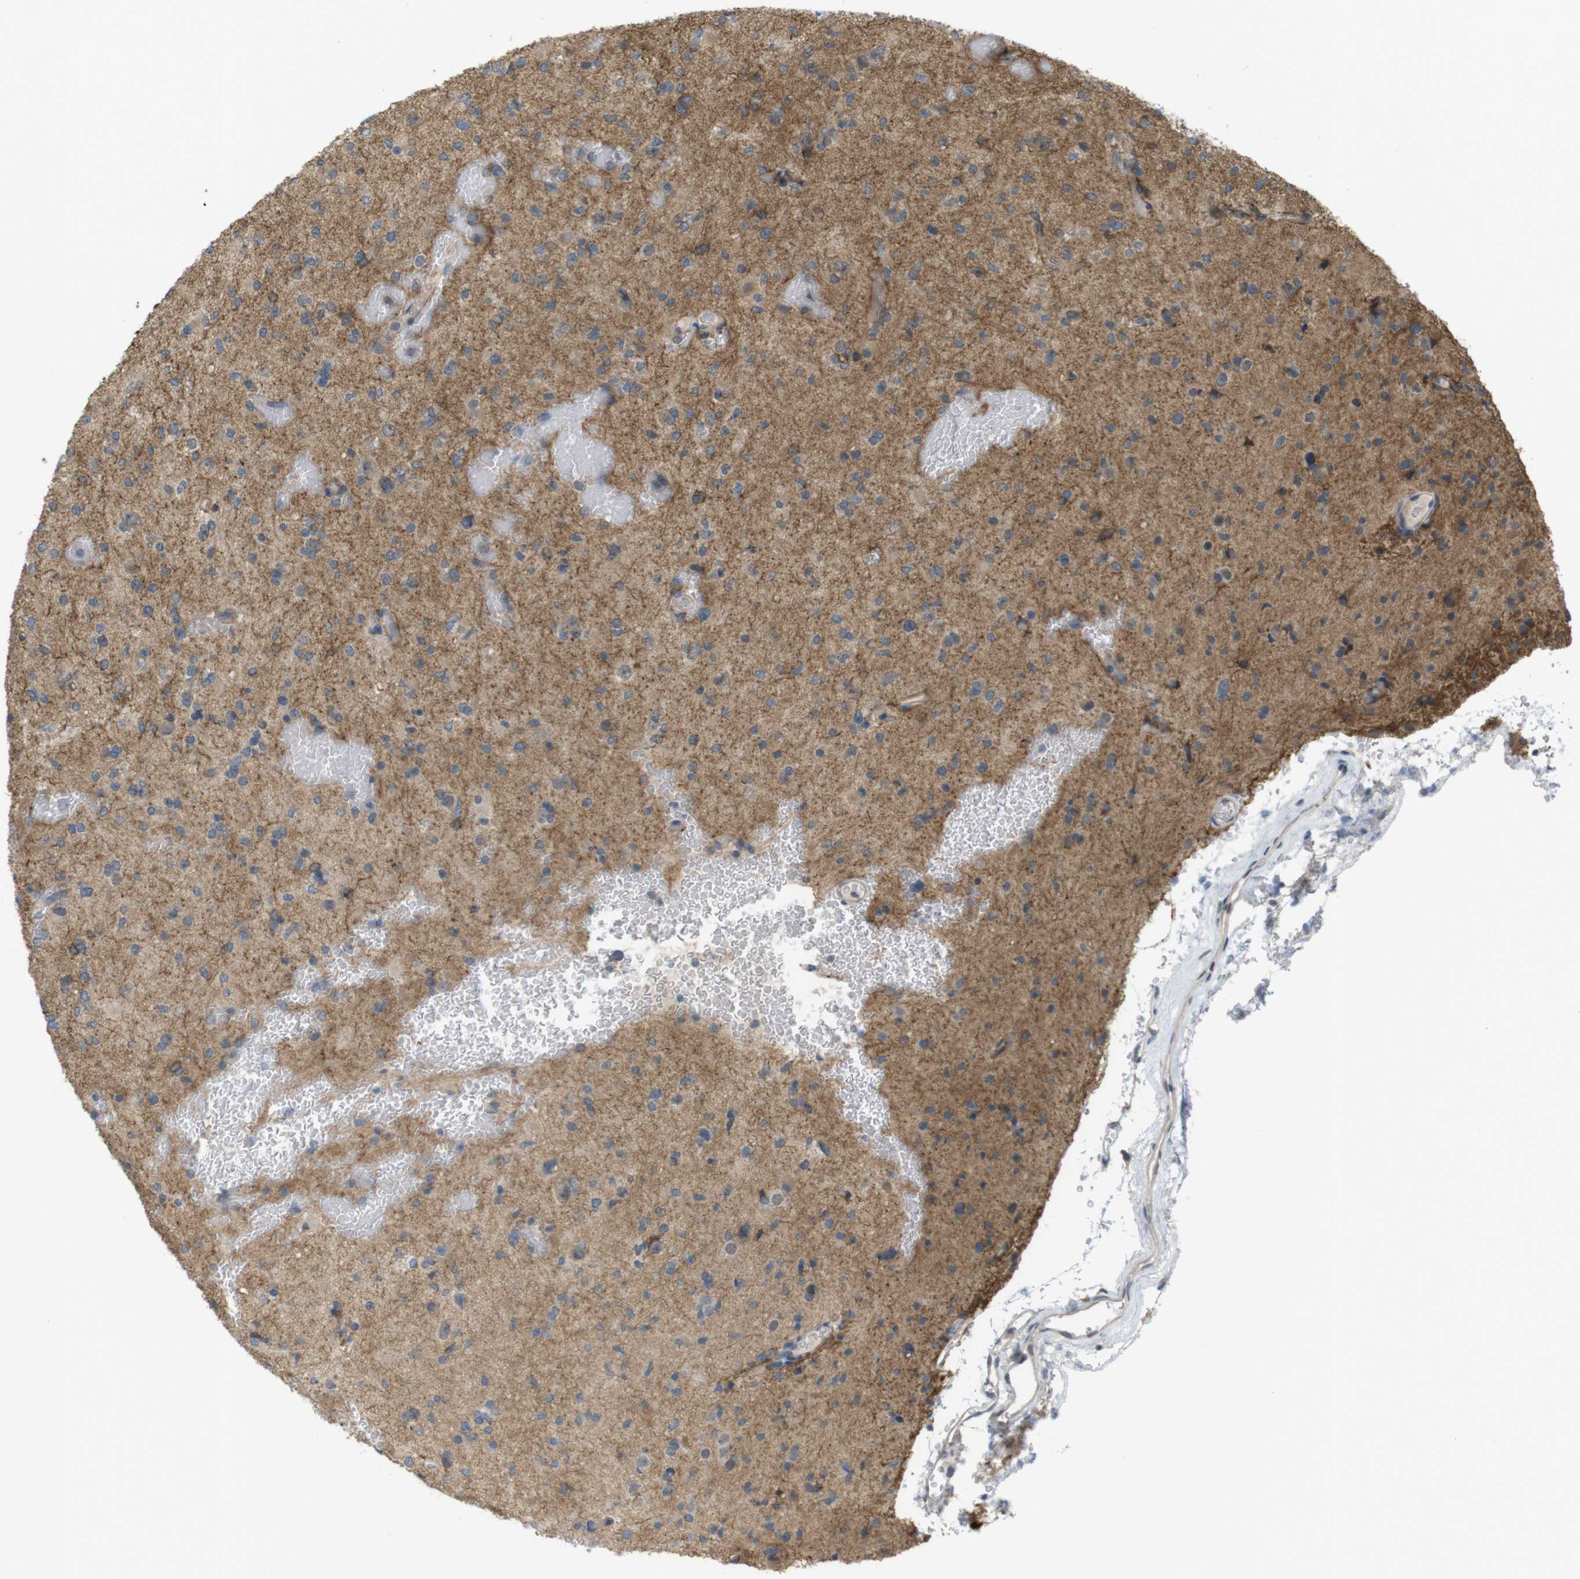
{"staining": {"intensity": "weak", "quantity": "25%-75%", "location": "cytoplasmic/membranous"}, "tissue": "glioma", "cell_type": "Tumor cells", "image_type": "cancer", "snomed": [{"axis": "morphology", "description": "Glioma, malignant, Low grade"}, {"axis": "topography", "description": "Brain"}], "caption": "Protein expression analysis of glioma reveals weak cytoplasmic/membranous positivity in approximately 25%-75% of tumor cells.", "gene": "RNF130", "patient": {"sex": "female", "age": 22}}